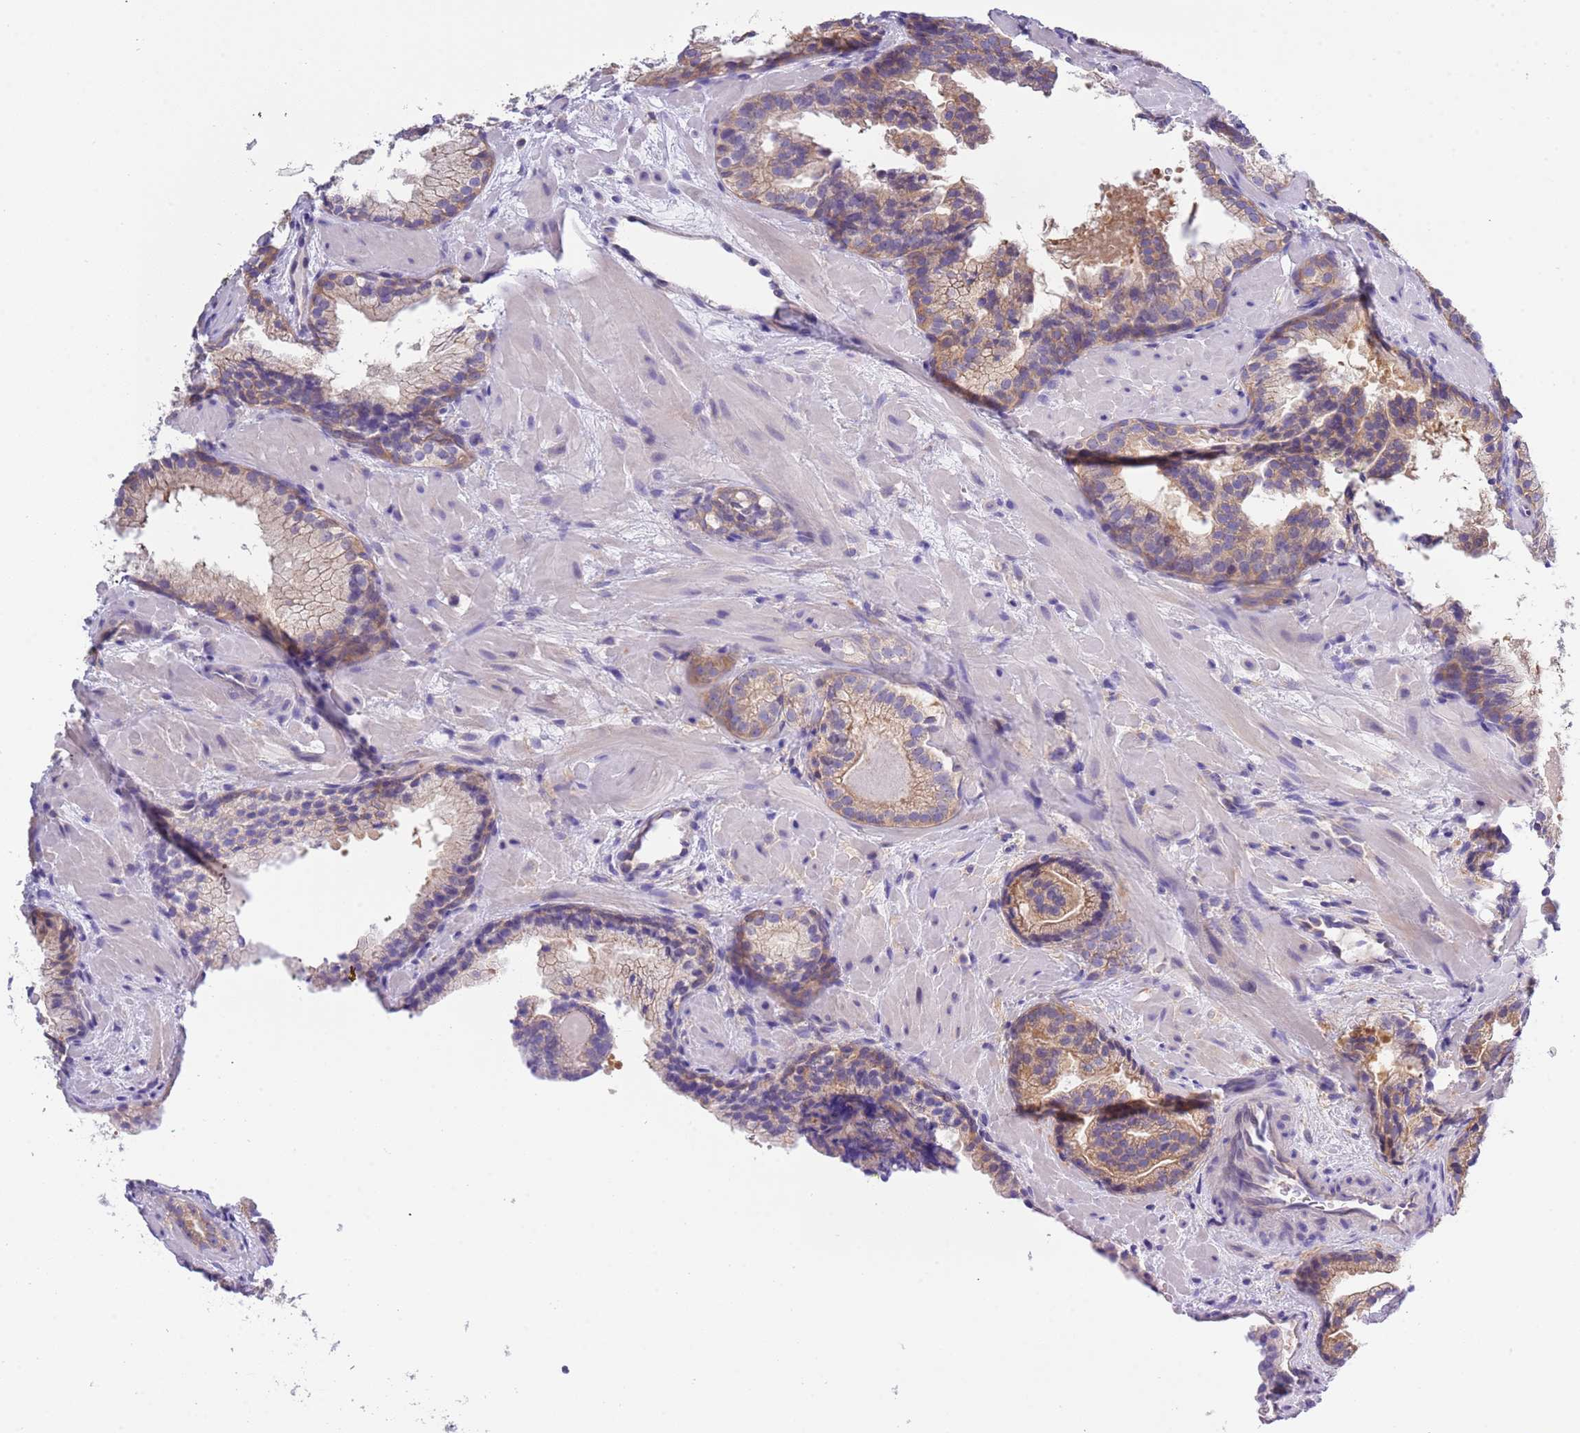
{"staining": {"intensity": "moderate", "quantity": "25%-75%", "location": "cytoplasmic/membranous"}, "tissue": "prostate cancer", "cell_type": "Tumor cells", "image_type": "cancer", "snomed": [{"axis": "morphology", "description": "Adenocarcinoma, High grade"}, {"axis": "topography", "description": "Prostate"}], "caption": "Brown immunohistochemical staining in prostate high-grade adenocarcinoma exhibits moderate cytoplasmic/membranous staining in approximately 25%-75% of tumor cells. Immunohistochemistry (ihc) stains the protein in brown and the nuclei are stained blue.", "gene": "STIP1", "patient": {"sex": "male", "age": 60}}